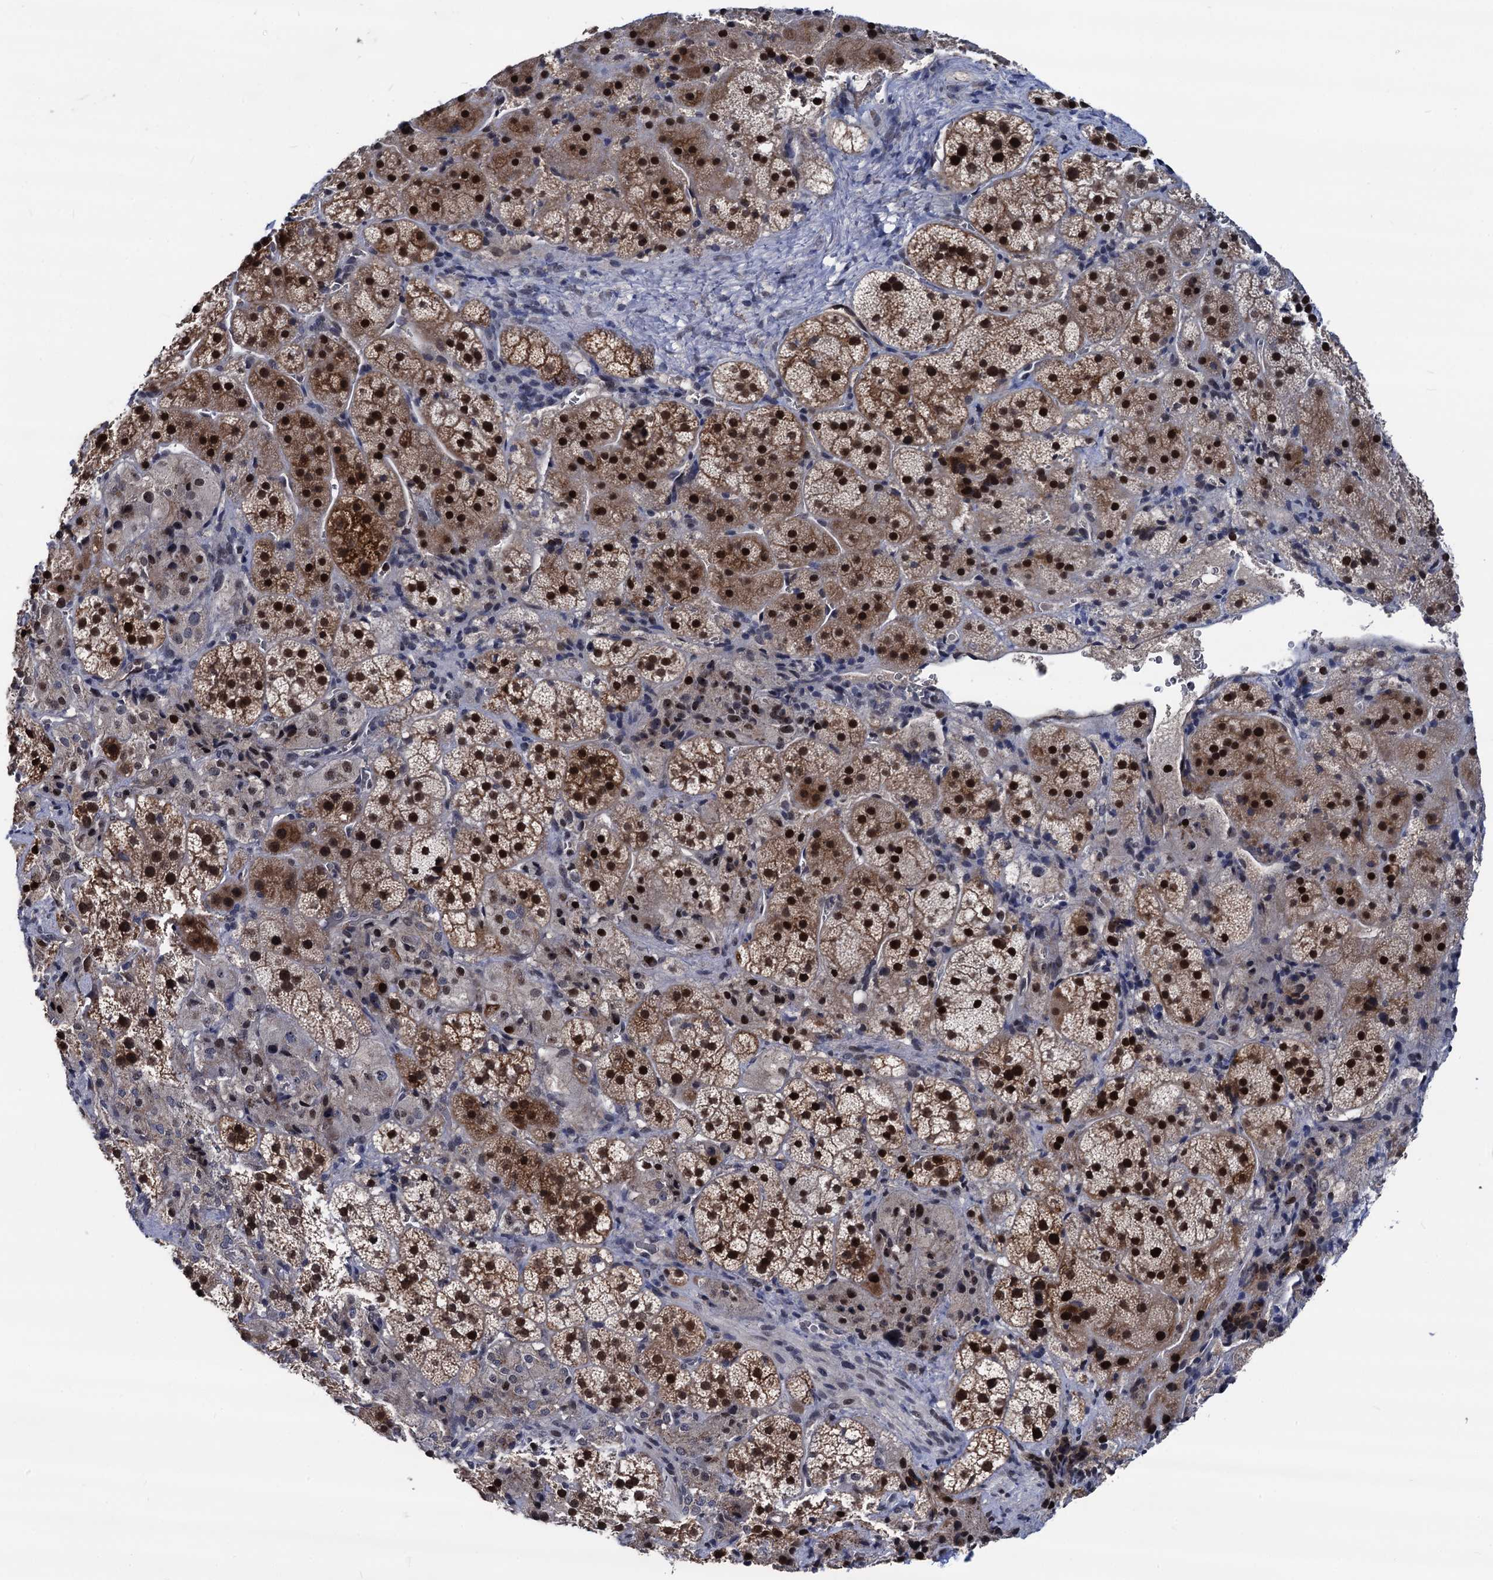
{"staining": {"intensity": "strong", "quantity": ">75%", "location": "nuclear"}, "tissue": "adrenal gland", "cell_type": "Glandular cells", "image_type": "normal", "snomed": [{"axis": "morphology", "description": "Normal tissue, NOS"}, {"axis": "topography", "description": "Adrenal gland"}], "caption": "A brown stain highlights strong nuclear expression of a protein in glandular cells of unremarkable human adrenal gland.", "gene": "GALNT11", "patient": {"sex": "female", "age": 44}}